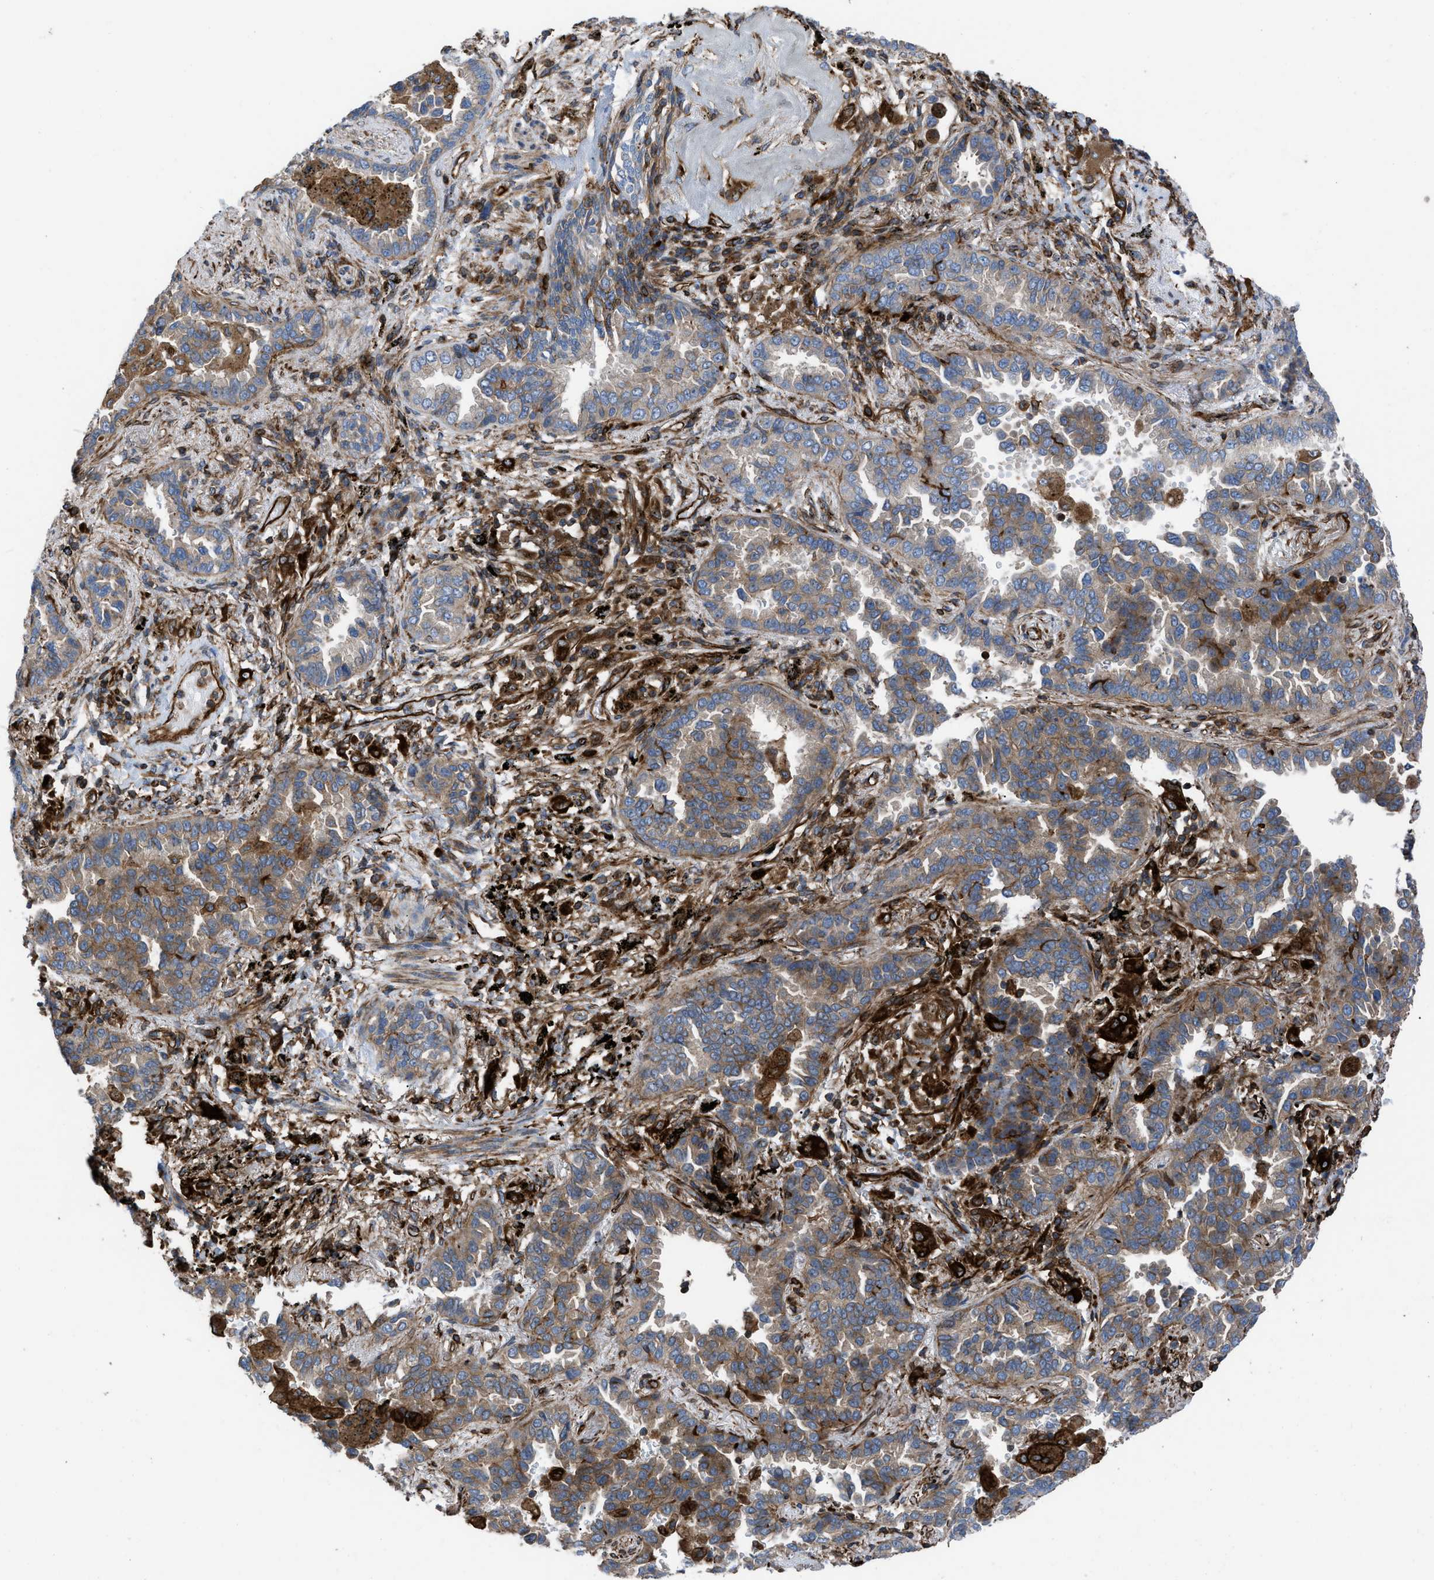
{"staining": {"intensity": "moderate", "quantity": "25%-75%", "location": "cytoplasmic/membranous"}, "tissue": "lung cancer", "cell_type": "Tumor cells", "image_type": "cancer", "snomed": [{"axis": "morphology", "description": "Normal tissue, NOS"}, {"axis": "morphology", "description": "Adenocarcinoma, NOS"}, {"axis": "topography", "description": "Lung"}], "caption": "A photomicrograph of human lung adenocarcinoma stained for a protein reveals moderate cytoplasmic/membranous brown staining in tumor cells.", "gene": "PTPRE", "patient": {"sex": "male", "age": 59}}